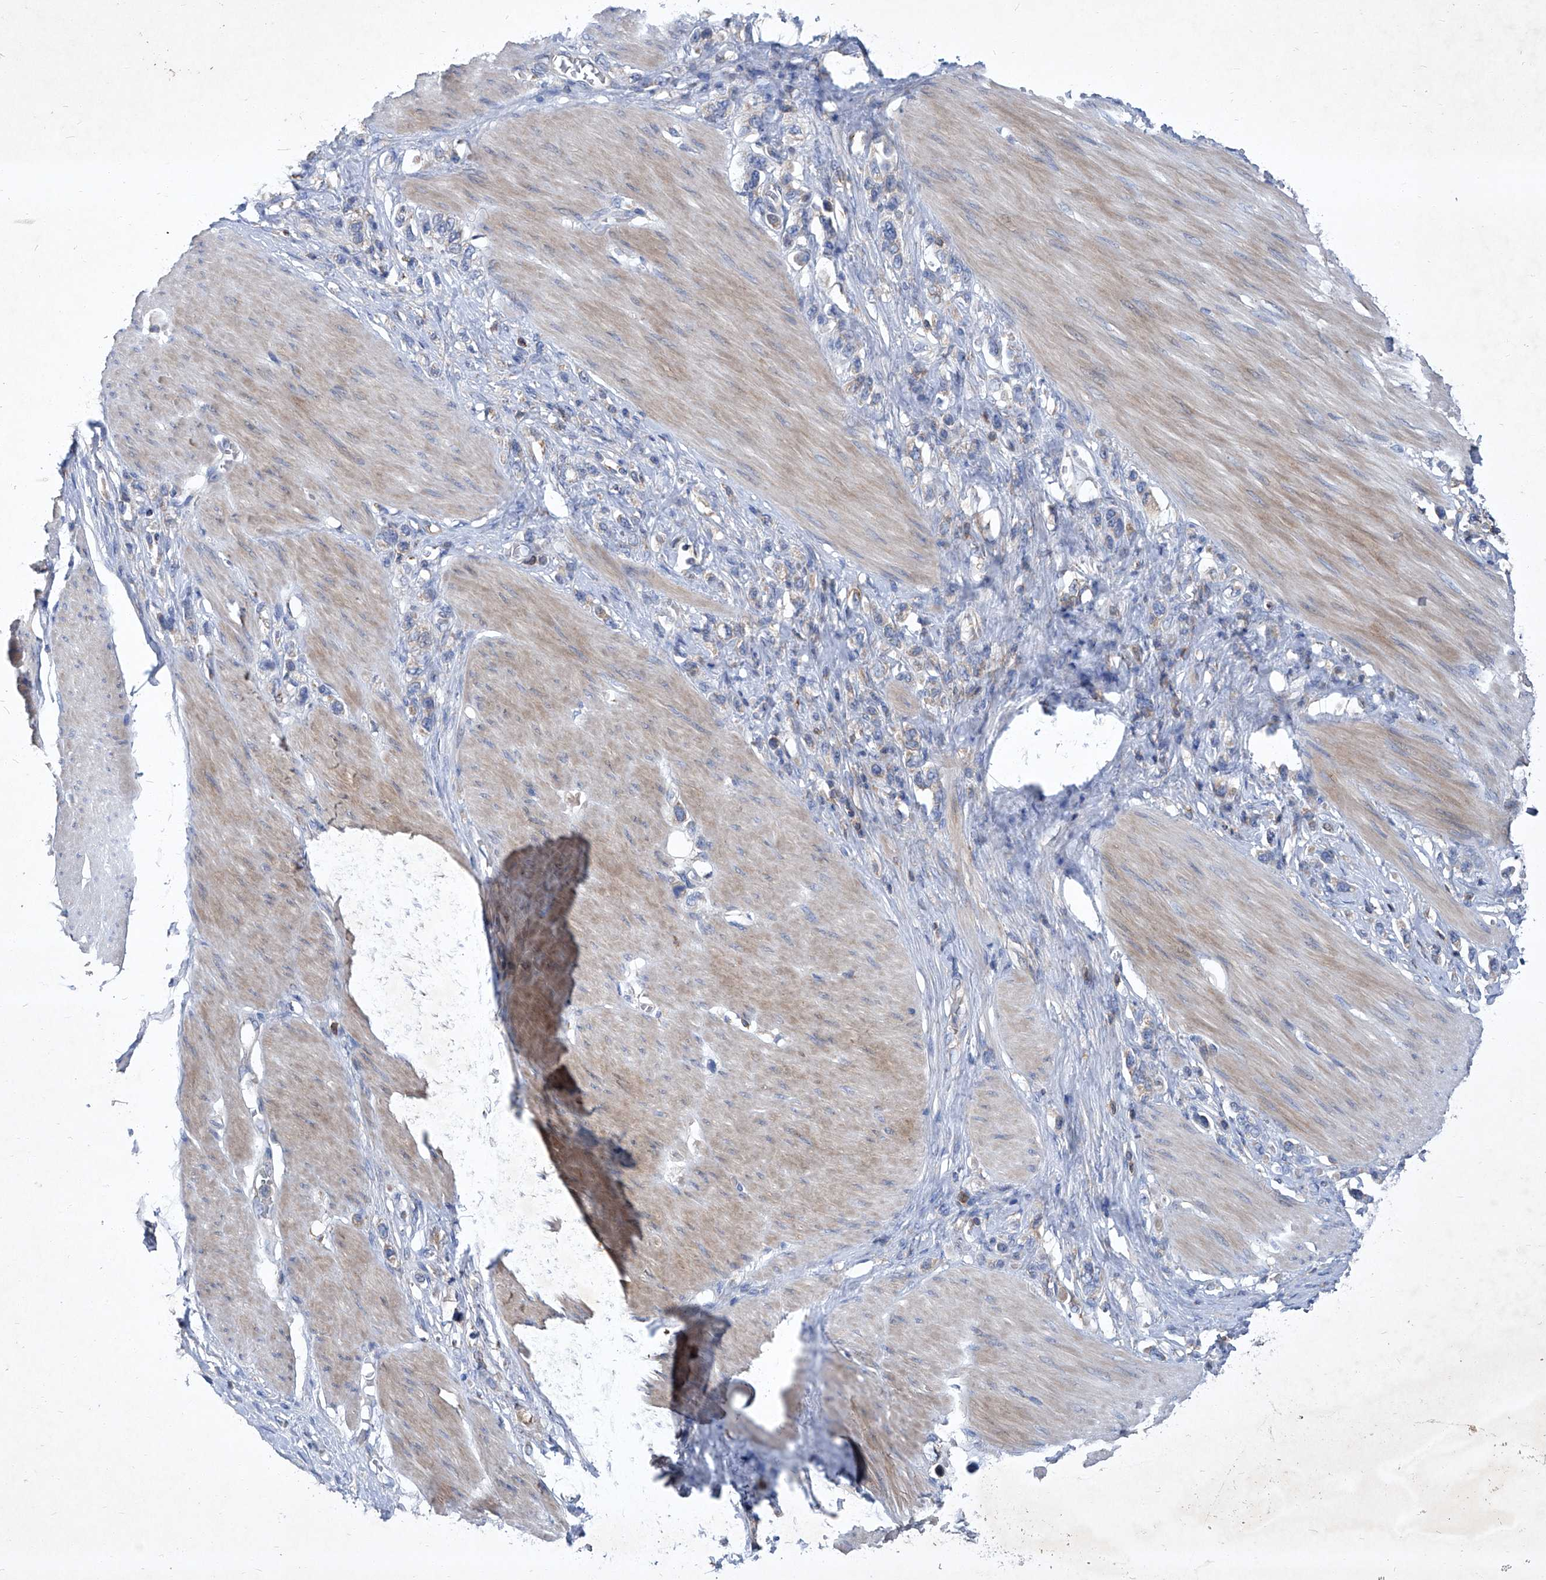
{"staining": {"intensity": "negative", "quantity": "none", "location": "none"}, "tissue": "stomach cancer", "cell_type": "Tumor cells", "image_type": "cancer", "snomed": [{"axis": "morphology", "description": "Adenocarcinoma, NOS"}, {"axis": "topography", "description": "Stomach"}], "caption": "Protein analysis of stomach cancer (adenocarcinoma) shows no significant positivity in tumor cells.", "gene": "EPHA8", "patient": {"sex": "female", "age": 65}}